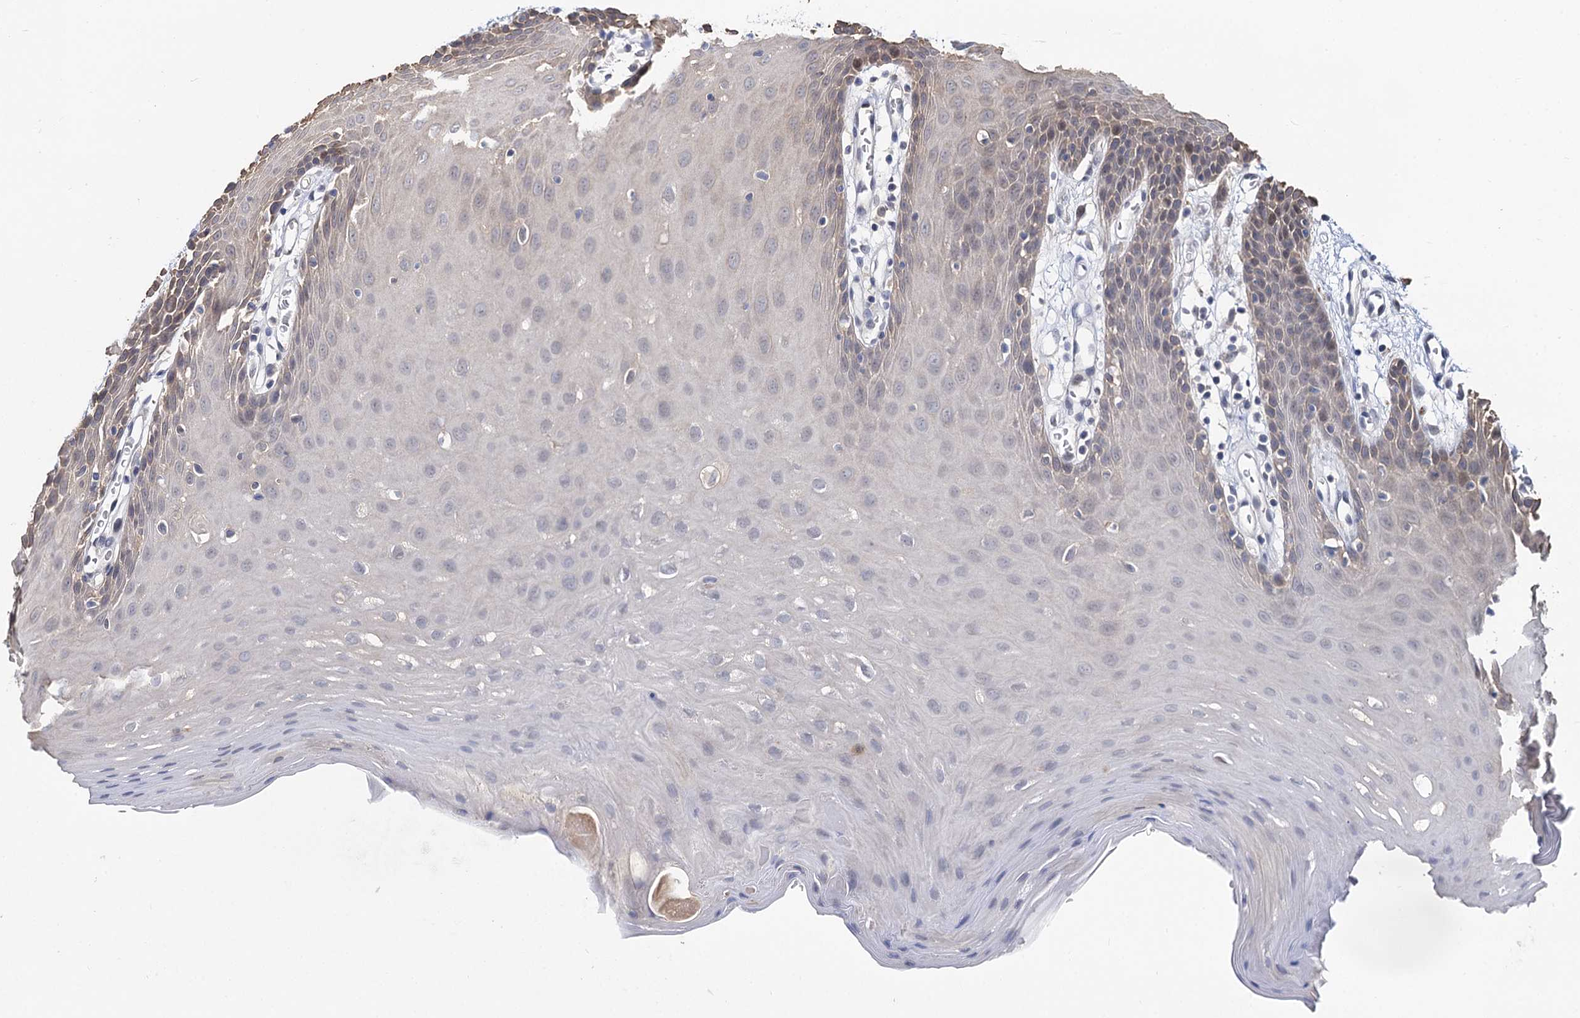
{"staining": {"intensity": "weak", "quantity": "<25%", "location": "cytoplasmic/membranous"}, "tissue": "oral mucosa", "cell_type": "Squamous epithelial cells", "image_type": "normal", "snomed": [{"axis": "morphology", "description": "Normal tissue, NOS"}, {"axis": "topography", "description": "Skeletal muscle"}, {"axis": "topography", "description": "Oral tissue"}, {"axis": "topography", "description": "Salivary gland"}, {"axis": "topography", "description": "Peripheral nerve tissue"}], "caption": "DAB (3,3'-diaminobenzidine) immunohistochemical staining of normal oral mucosa displays no significant staining in squamous epithelial cells. (DAB immunohistochemistry with hematoxylin counter stain).", "gene": "NEK10", "patient": {"sex": "male", "age": 54}}